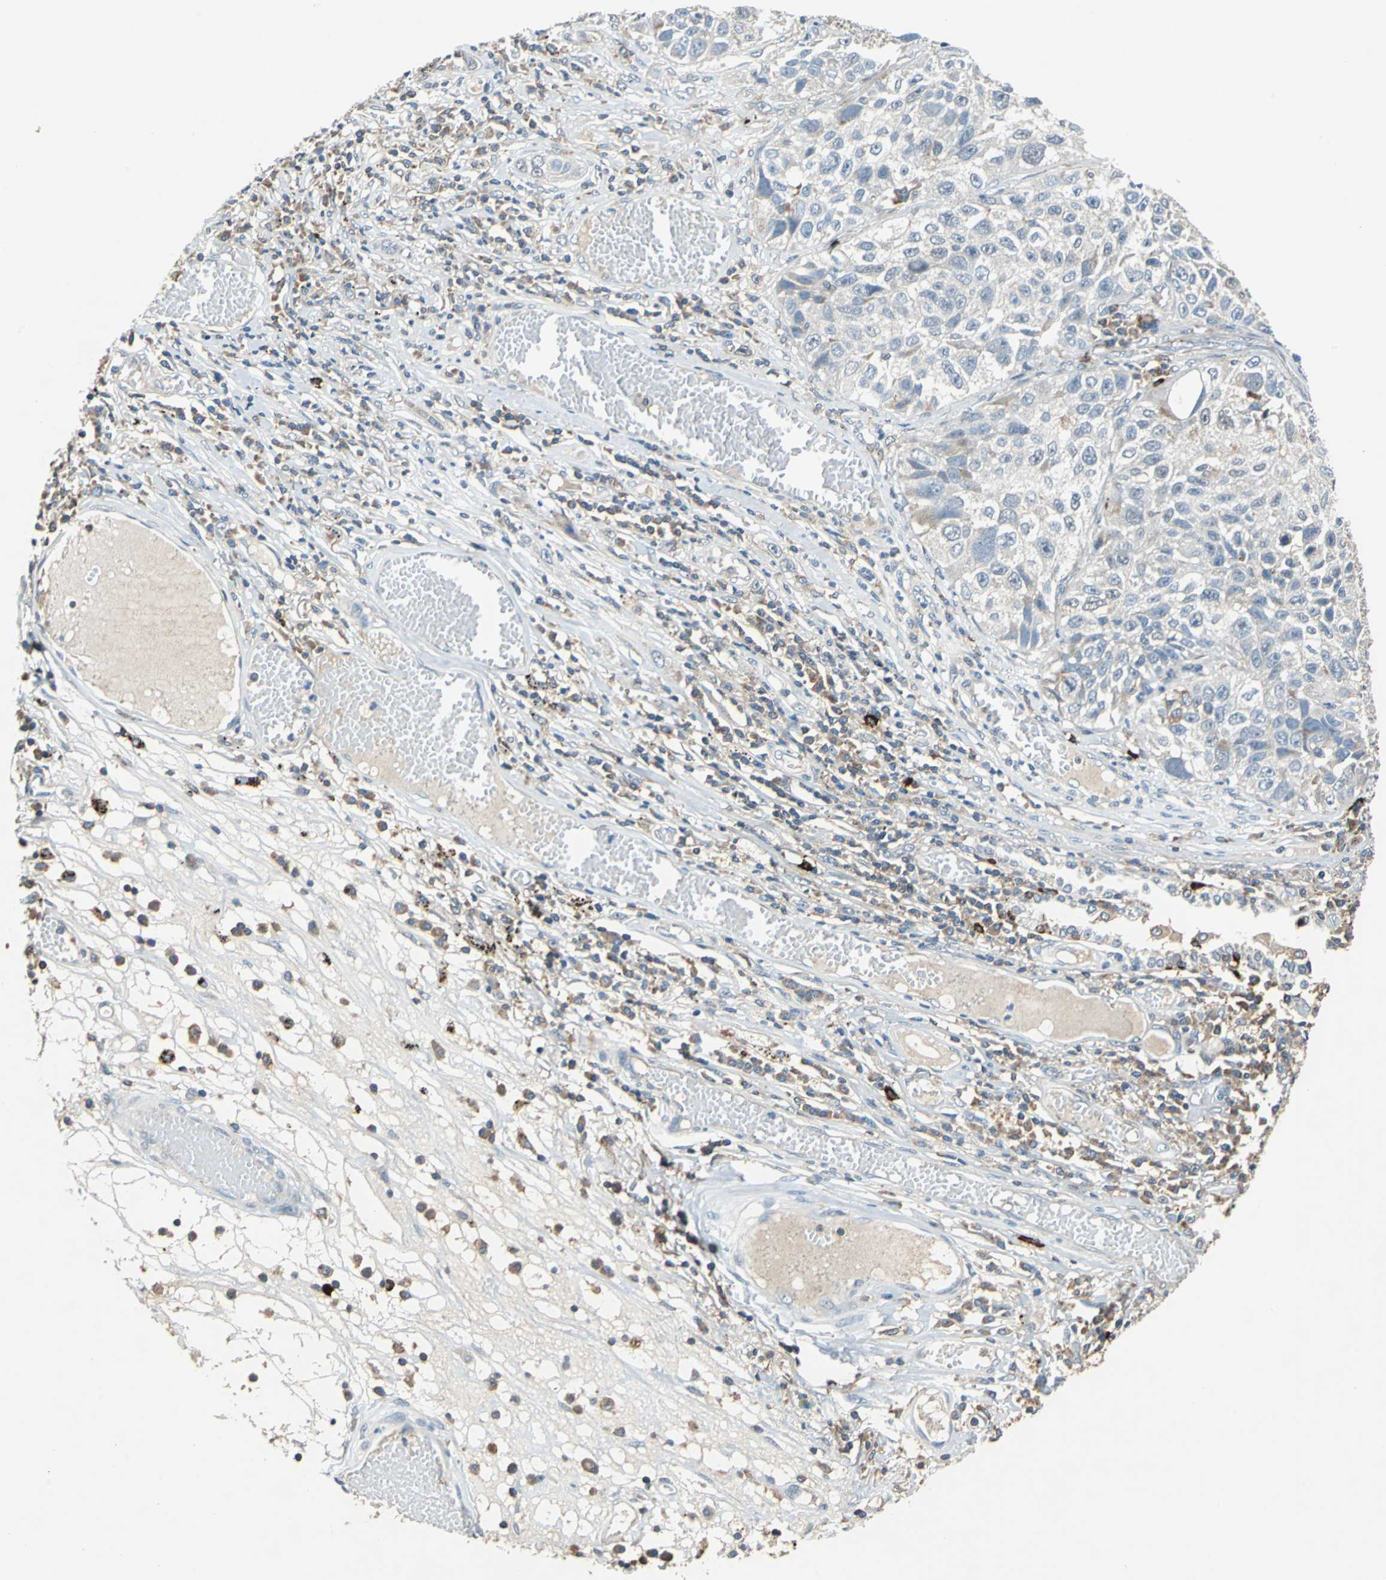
{"staining": {"intensity": "weak", "quantity": "<25%", "location": "cytoplasmic/membranous"}, "tissue": "lung cancer", "cell_type": "Tumor cells", "image_type": "cancer", "snomed": [{"axis": "morphology", "description": "Squamous cell carcinoma, NOS"}, {"axis": "topography", "description": "Lung"}], "caption": "This is a micrograph of immunohistochemistry (IHC) staining of lung squamous cell carcinoma, which shows no positivity in tumor cells. (IHC, brightfield microscopy, high magnification).", "gene": "SLC19A2", "patient": {"sex": "male", "age": 71}}